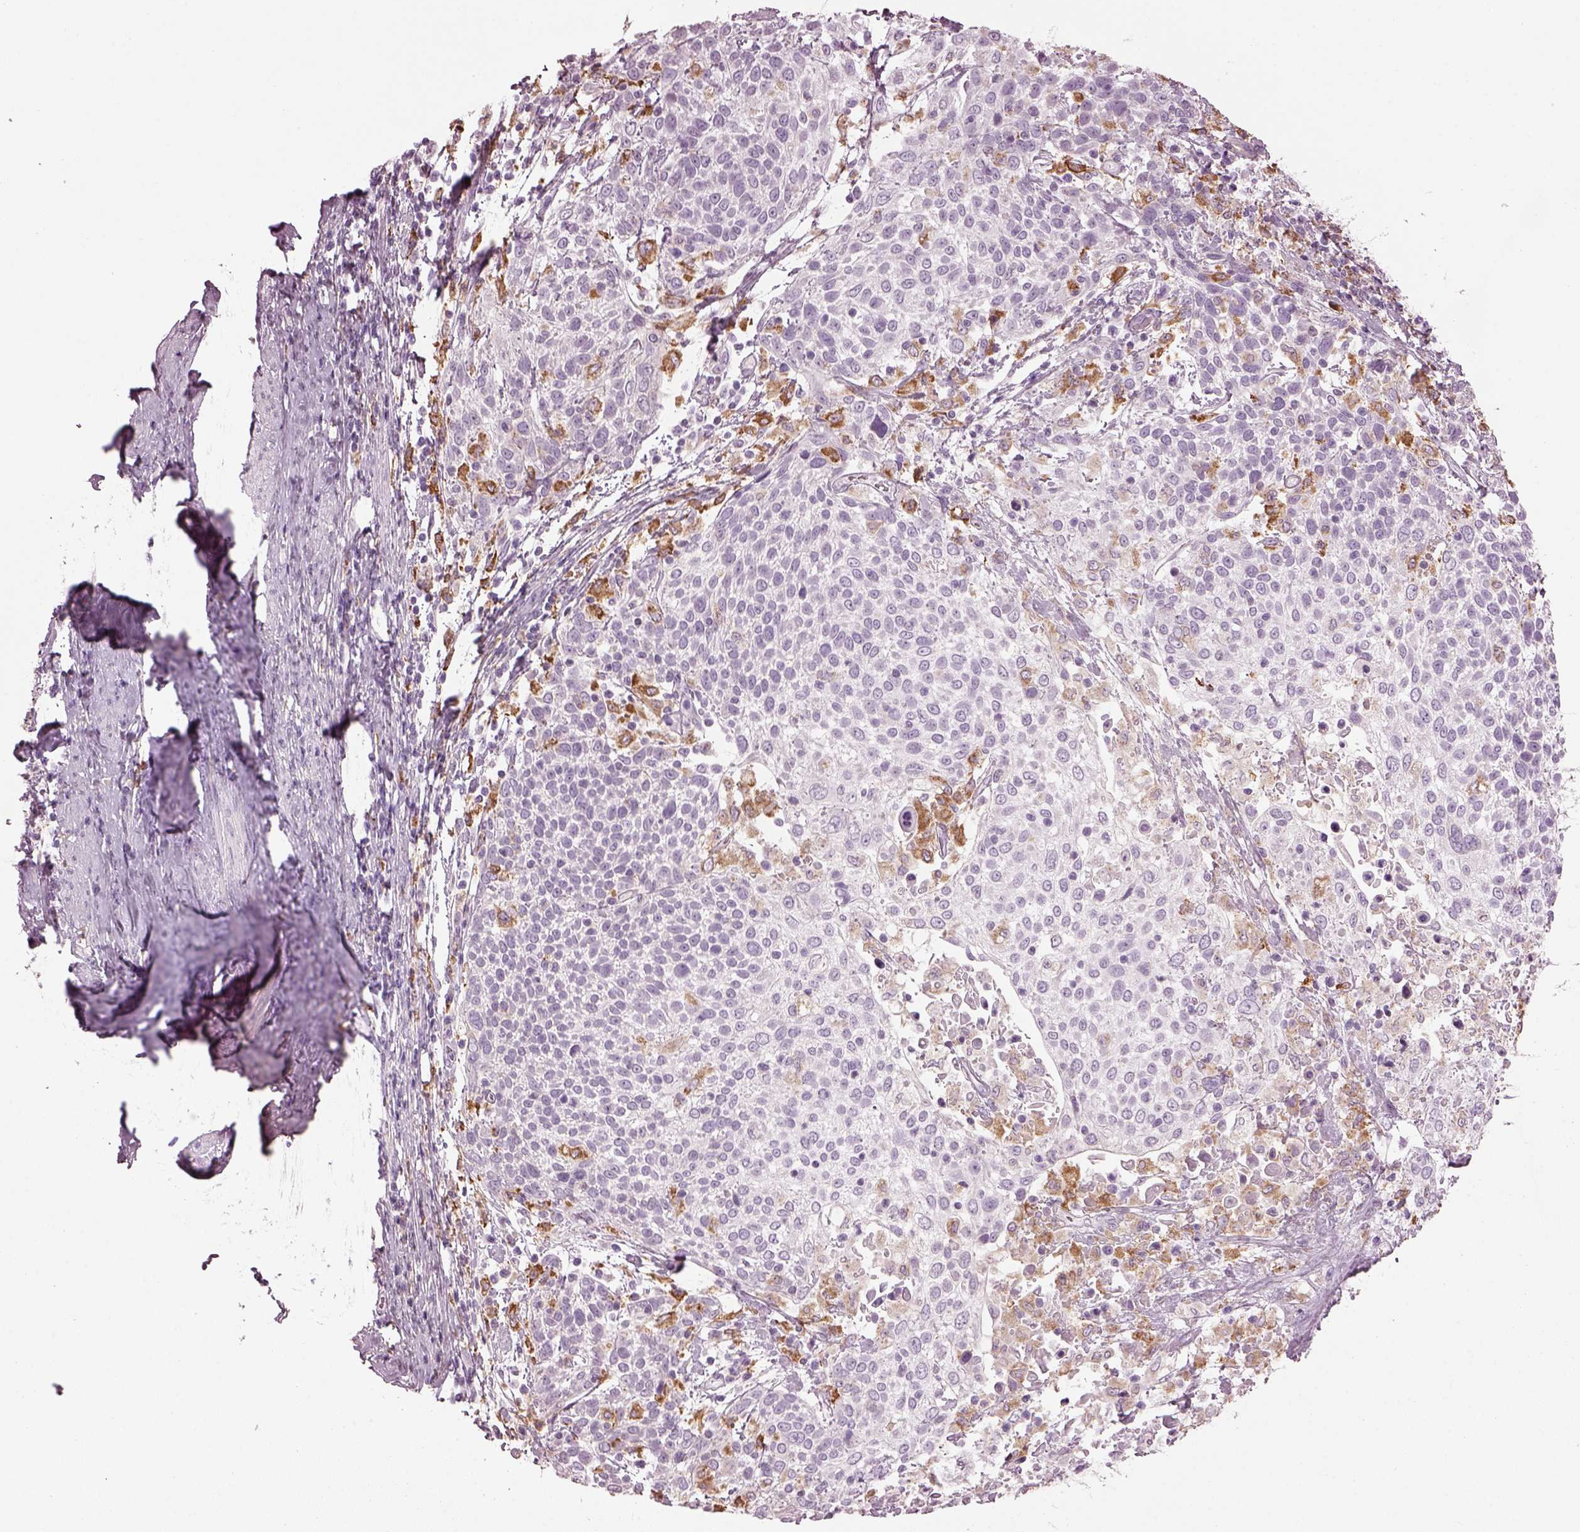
{"staining": {"intensity": "negative", "quantity": "none", "location": "none"}, "tissue": "cervical cancer", "cell_type": "Tumor cells", "image_type": "cancer", "snomed": [{"axis": "morphology", "description": "Squamous cell carcinoma, NOS"}, {"axis": "topography", "description": "Cervix"}], "caption": "Human cervical cancer (squamous cell carcinoma) stained for a protein using IHC demonstrates no positivity in tumor cells.", "gene": "TMEM231", "patient": {"sex": "female", "age": 61}}